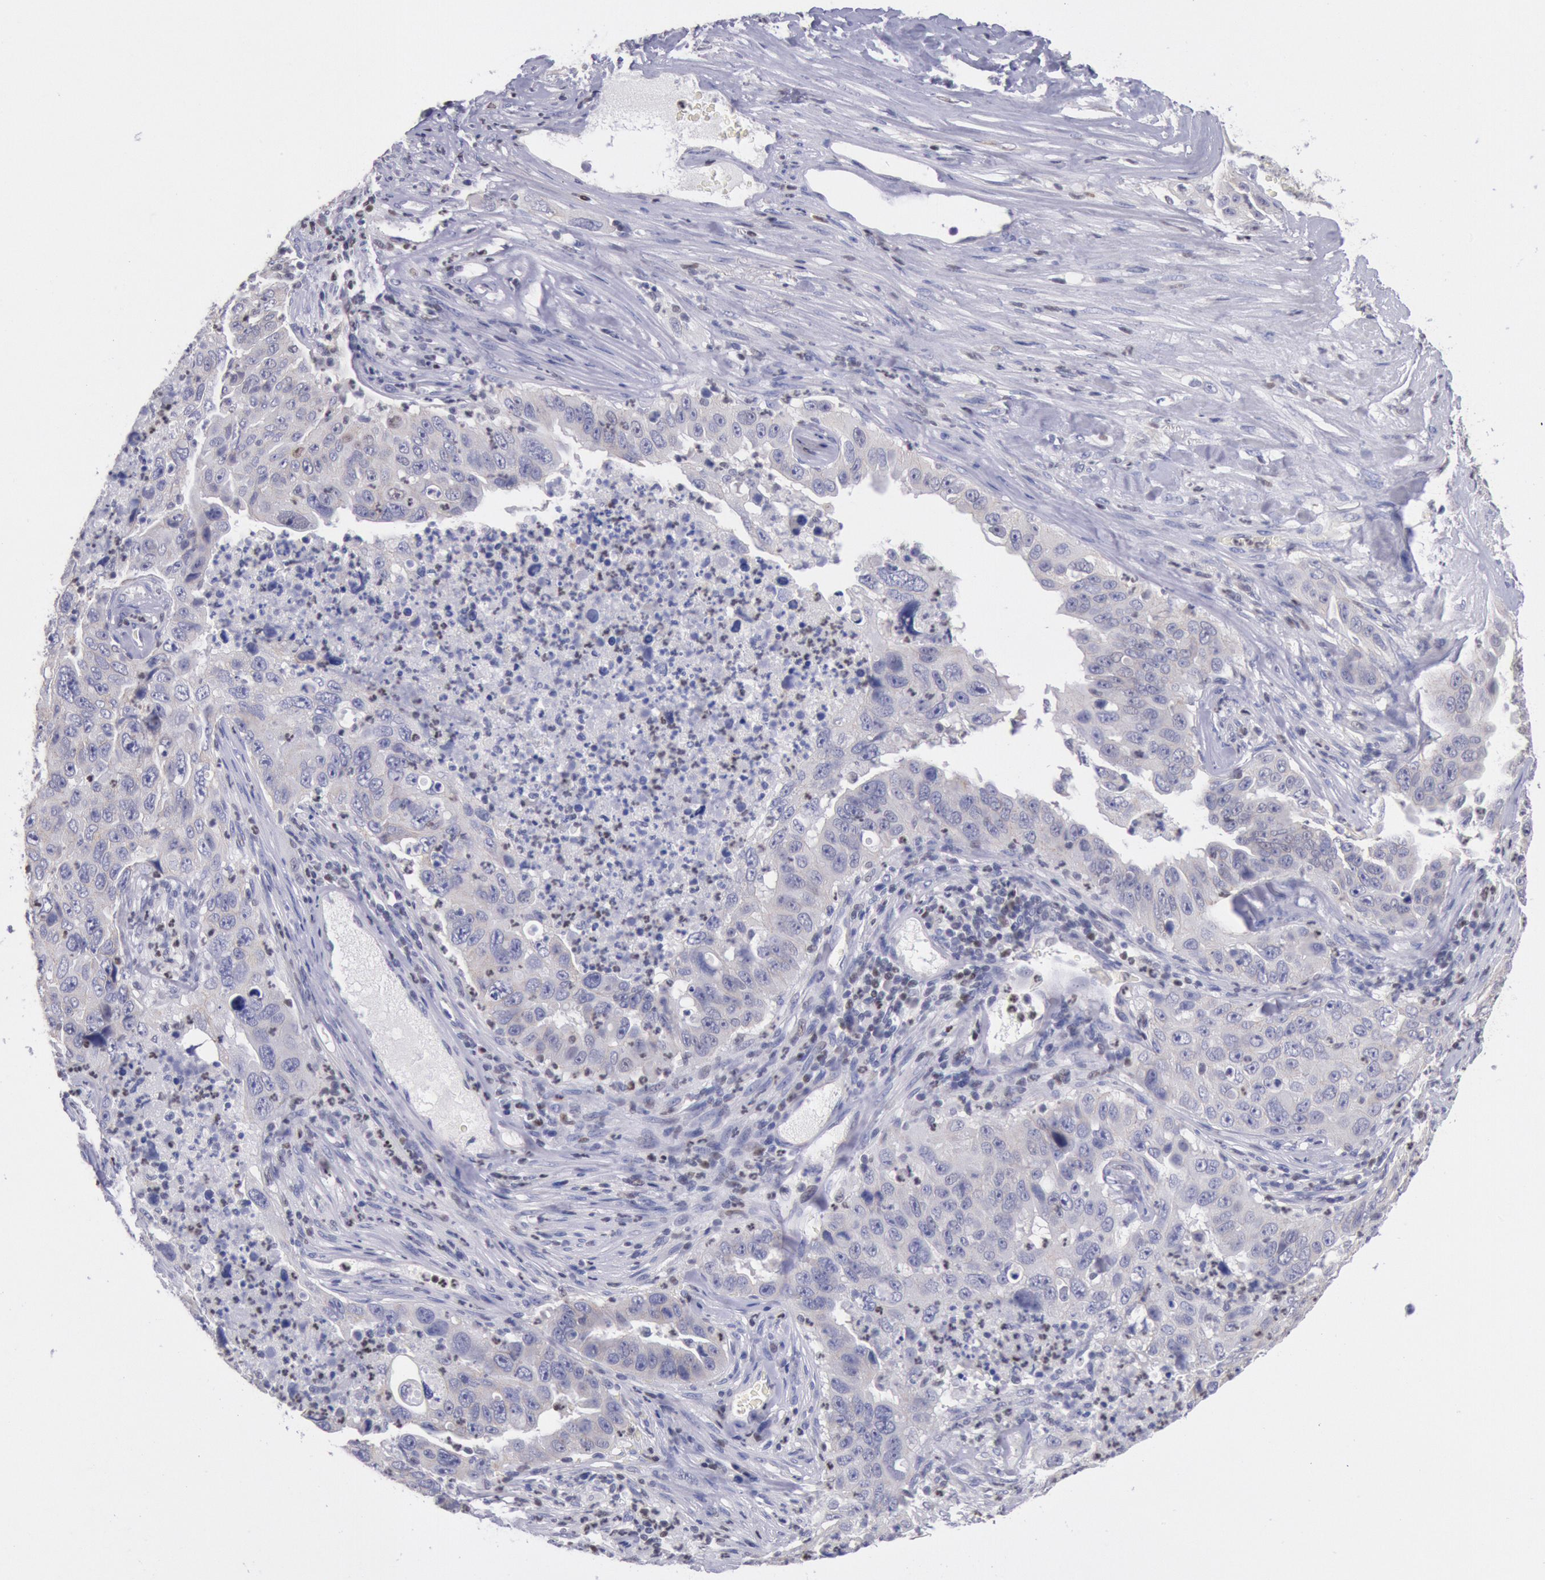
{"staining": {"intensity": "negative", "quantity": "none", "location": "none"}, "tissue": "lung cancer", "cell_type": "Tumor cells", "image_type": "cancer", "snomed": [{"axis": "morphology", "description": "Squamous cell carcinoma, NOS"}, {"axis": "topography", "description": "Lung"}], "caption": "The immunohistochemistry (IHC) micrograph has no significant staining in tumor cells of squamous cell carcinoma (lung) tissue.", "gene": "RPS6KA5", "patient": {"sex": "male", "age": 64}}